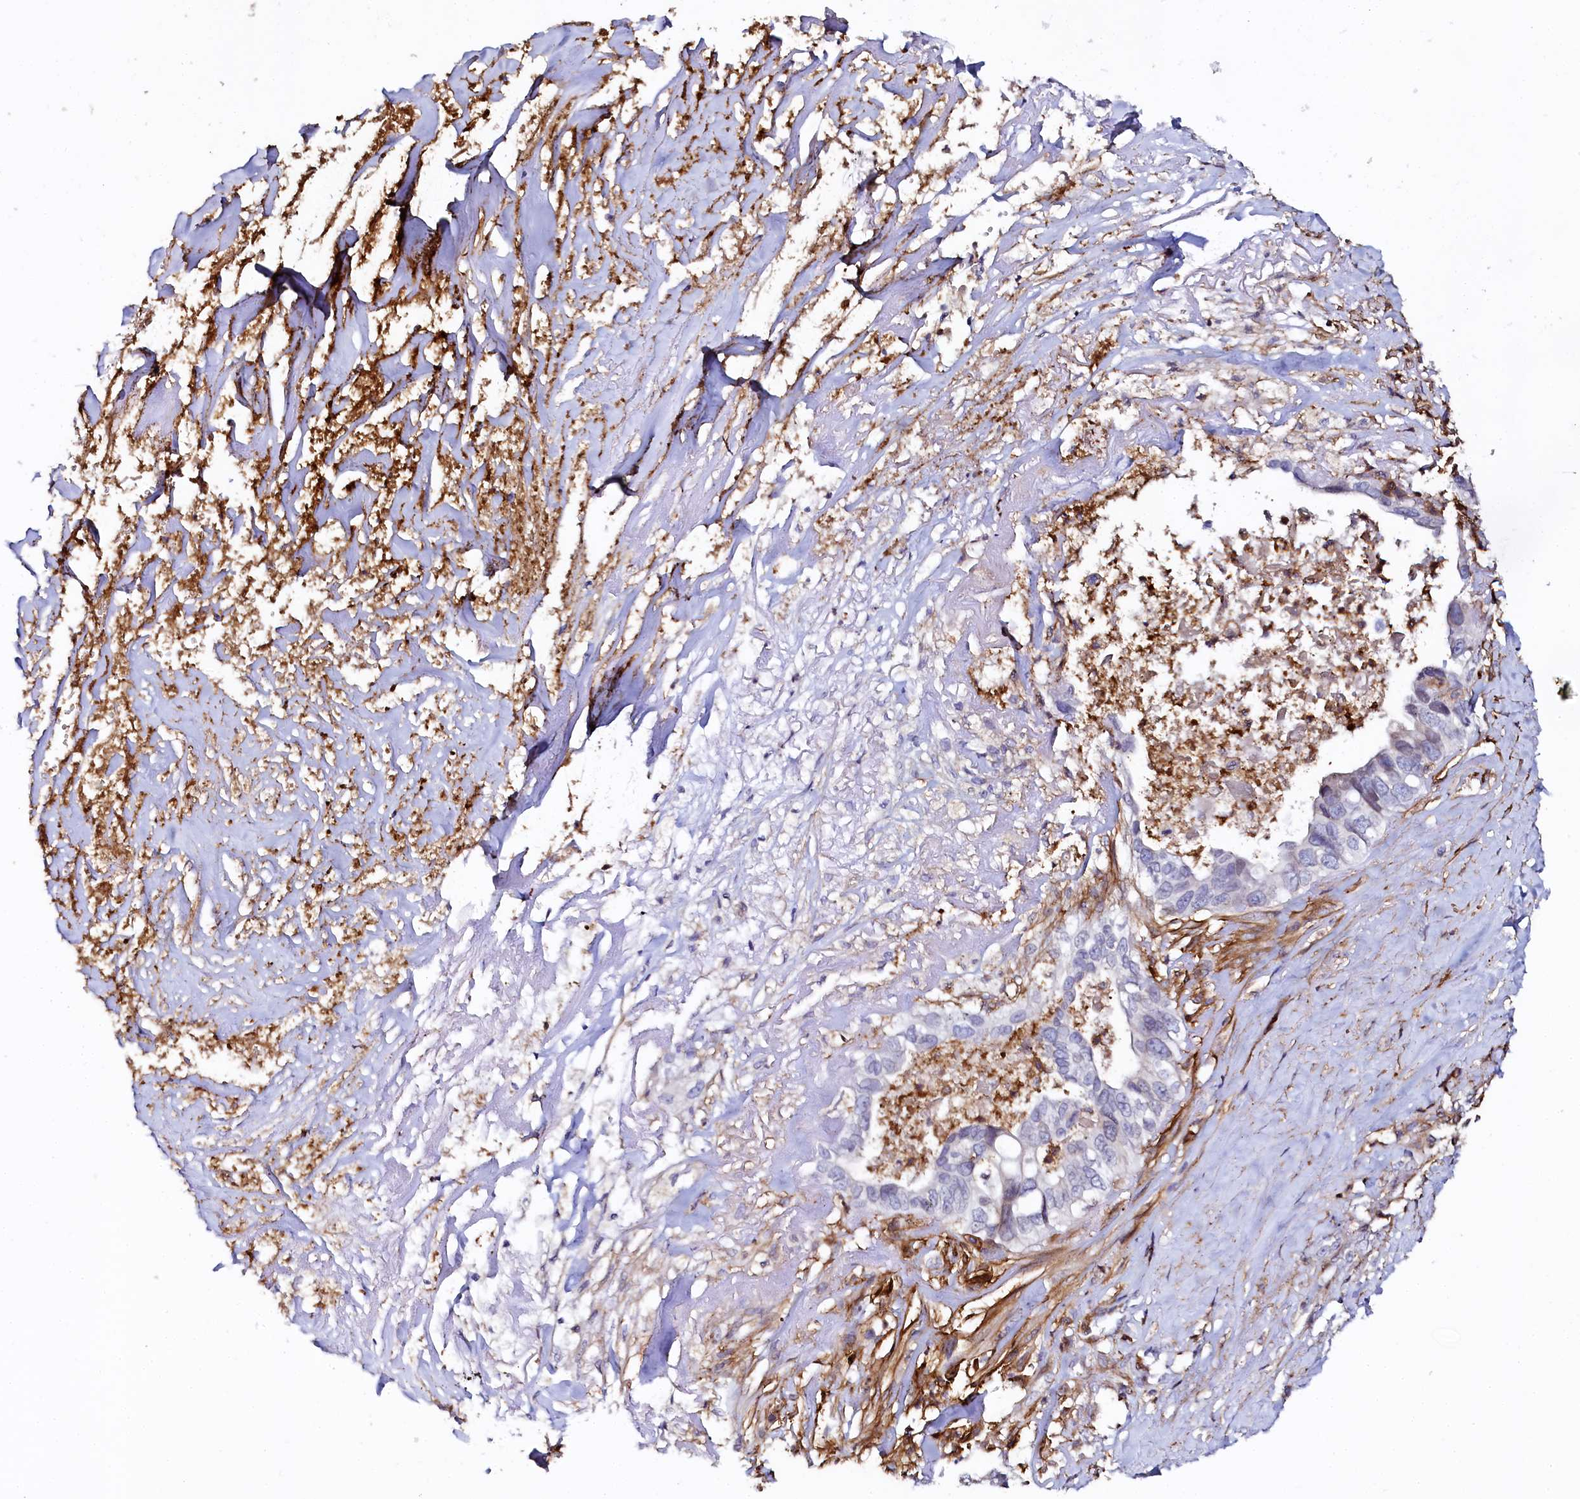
{"staining": {"intensity": "negative", "quantity": "none", "location": "none"}, "tissue": "liver cancer", "cell_type": "Tumor cells", "image_type": "cancer", "snomed": [{"axis": "morphology", "description": "Cholangiocarcinoma"}, {"axis": "topography", "description": "Liver"}], "caption": "There is no significant positivity in tumor cells of cholangiocarcinoma (liver).", "gene": "AAAS", "patient": {"sex": "female", "age": 79}}